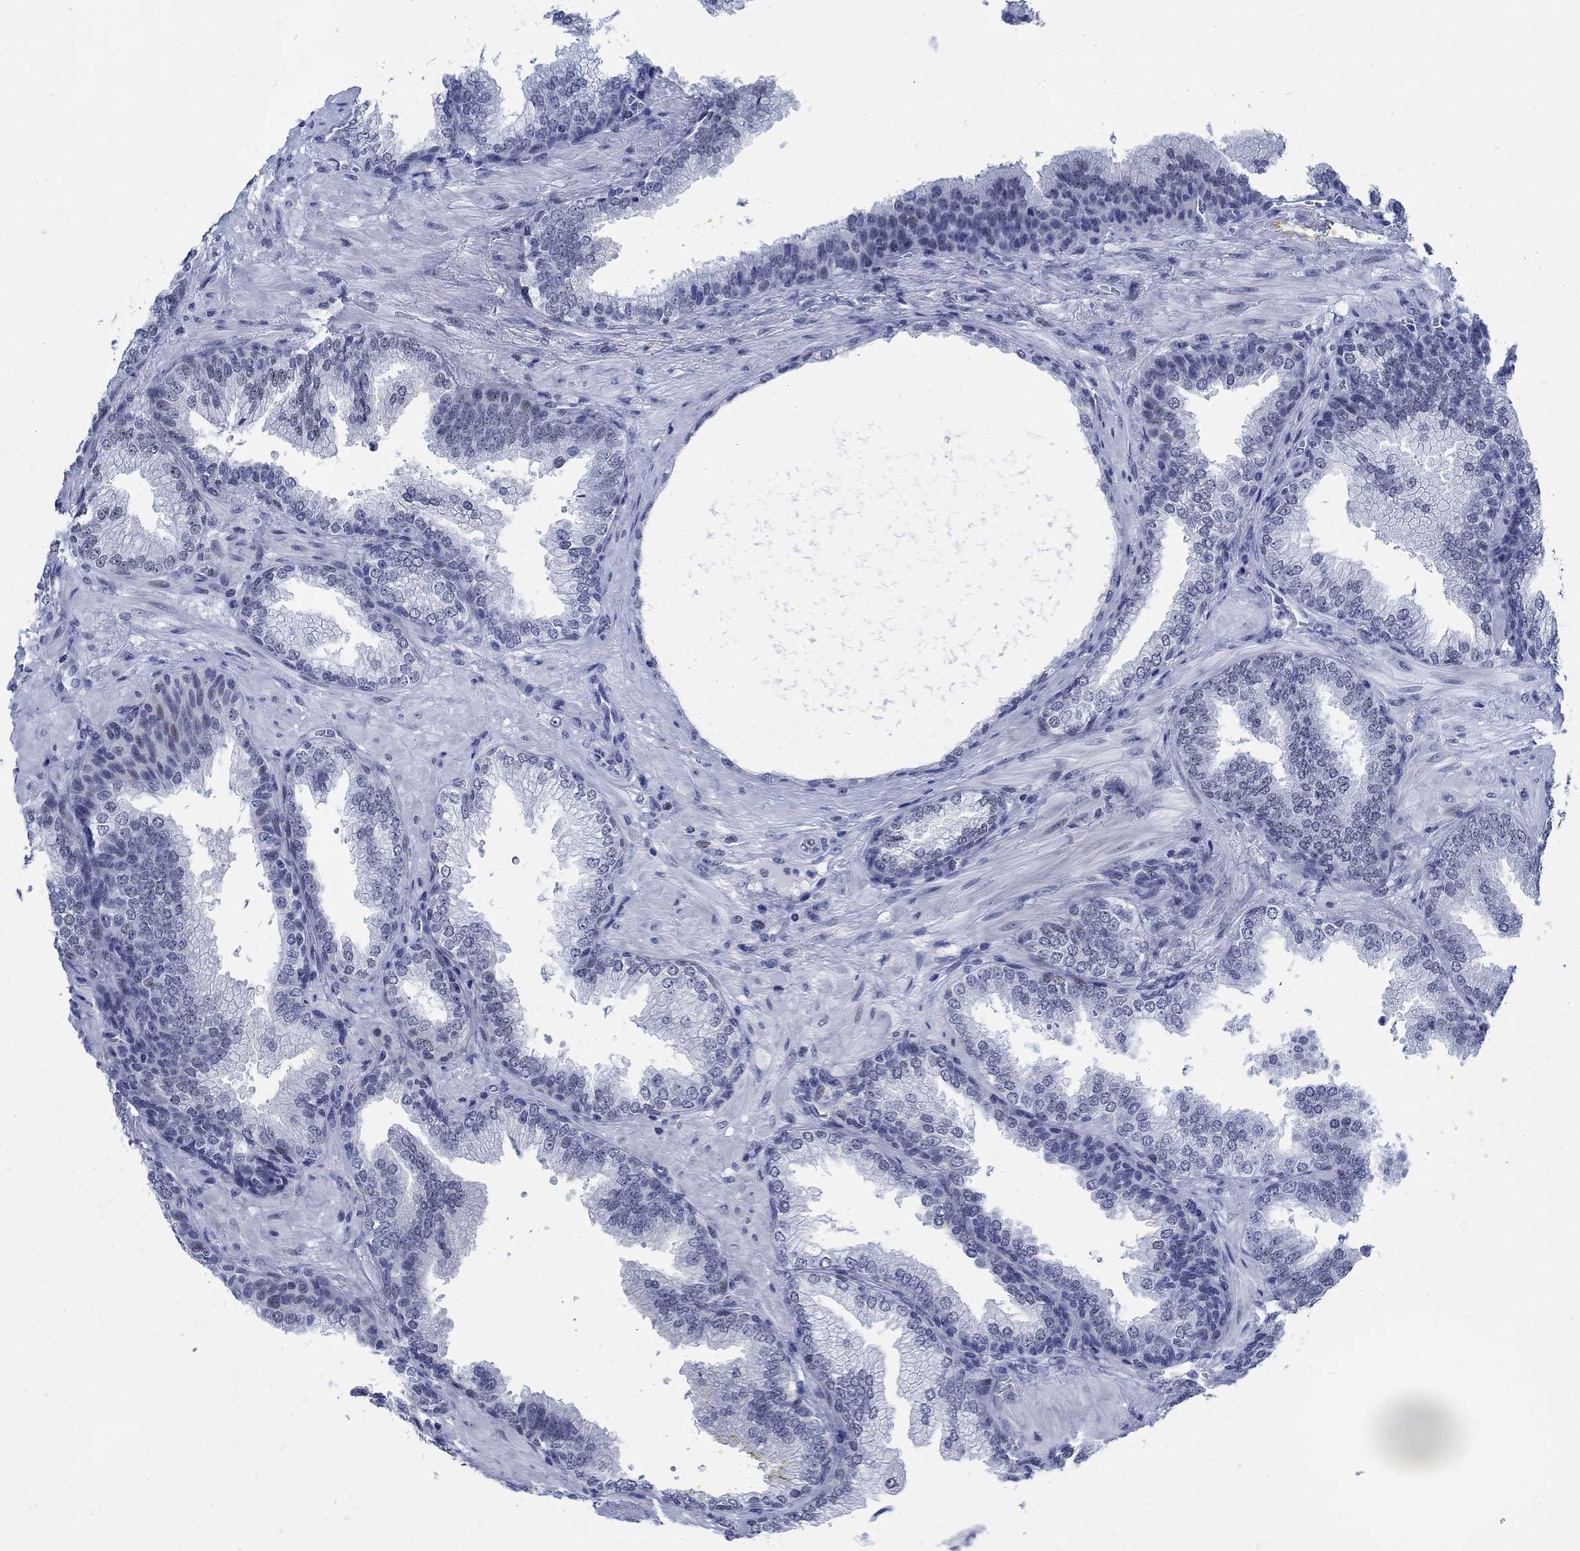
{"staining": {"intensity": "negative", "quantity": "none", "location": "none"}, "tissue": "prostate cancer", "cell_type": "Tumor cells", "image_type": "cancer", "snomed": [{"axis": "morphology", "description": "Adenocarcinoma, Low grade"}, {"axis": "topography", "description": "Prostate"}], "caption": "Immunohistochemical staining of prostate low-grade adenocarcinoma reveals no significant expression in tumor cells.", "gene": "DLK1", "patient": {"sex": "male", "age": 68}}